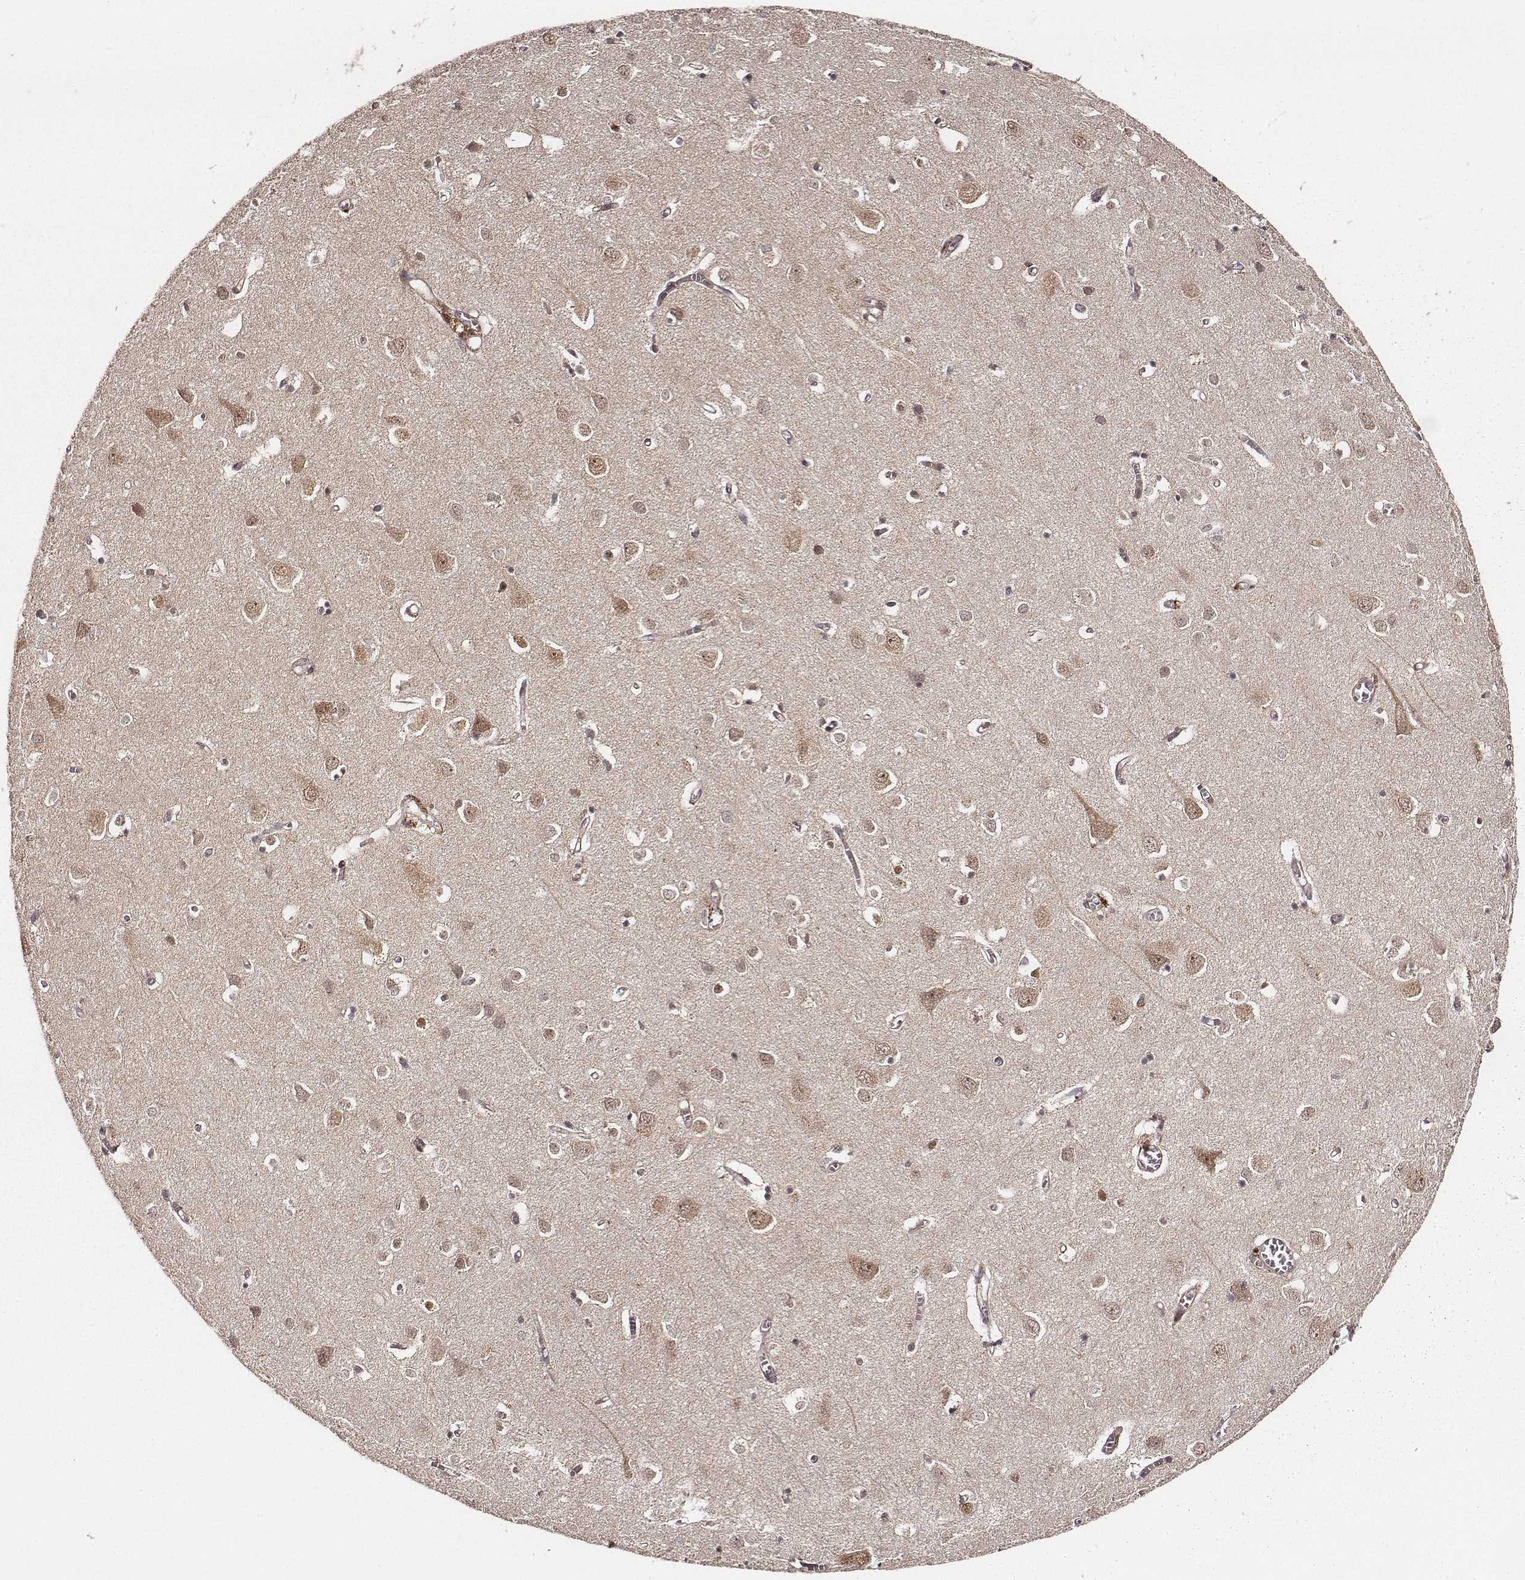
{"staining": {"intensity": "strong", "quantity": ">75%", "location": "cytoplasmic/membranous"}, "tissue": "cerebral cortex", "cell_type": "Endothelial cells", "image_type": "normal", "snomed": [{"axis": "morphology", "description": "Normal tissue, NOS"}, {"axis": "topography", "description": "Cerebral cortex"}], "caption": "Protein expression analysis of normal human cerebral cortex reveals strong cytoplasmic/membranous expression in approximately >75% of endothelial cells.", "gene": "VPS26A", "patient": {"sex": "male", "age": 70}}